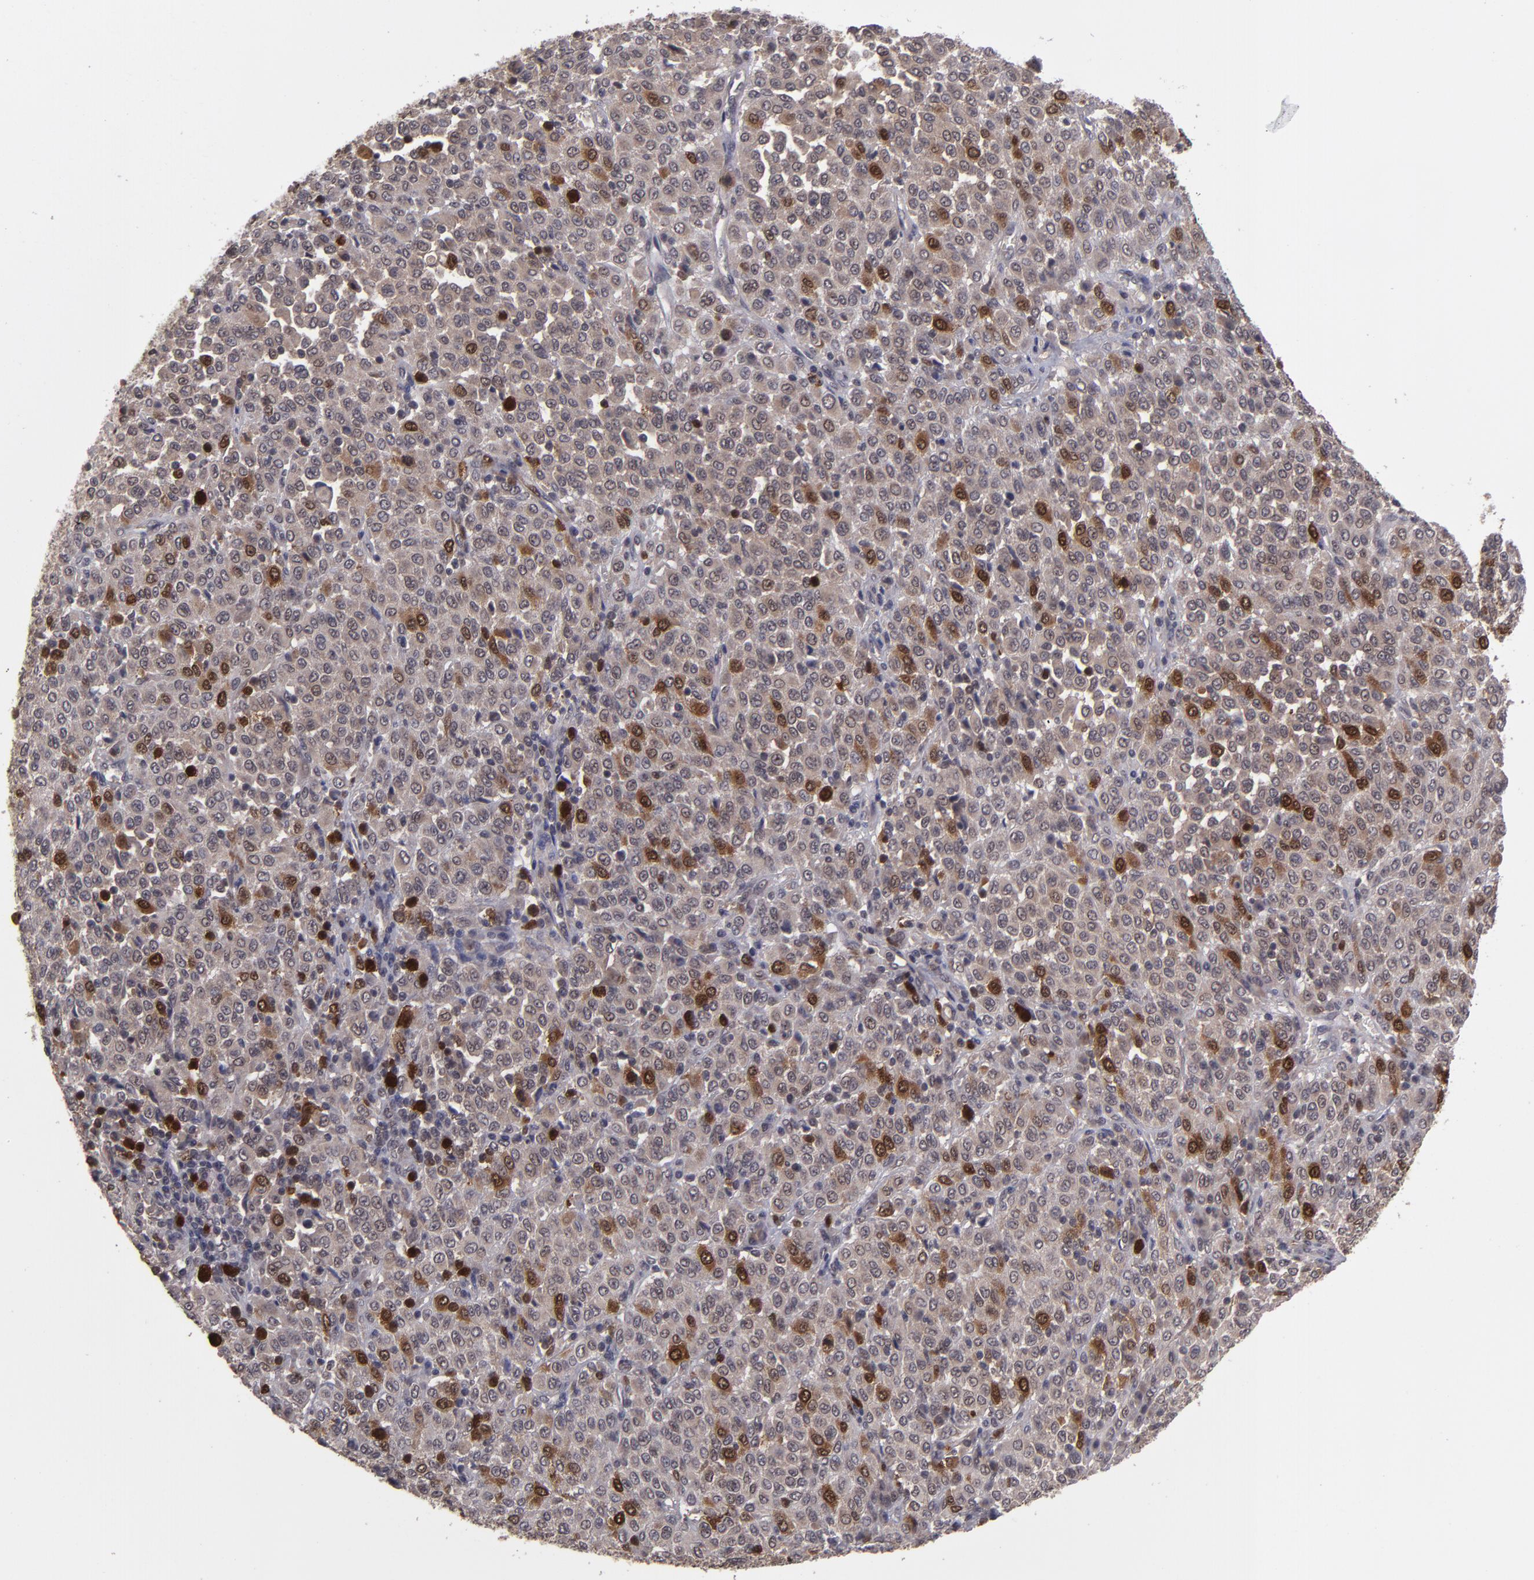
{"staining": {"intensity": "moderate", "quantity": "25%-75%", "location": "cytoplasmic/membranous"}, "tissue": "melanoma", "cell_type": "Tumor cells", "image_type": "cancer", "snomed": [{"axis": "morphology", "description": "Malignant melanoma, Metastatic site"}, {"axis": "topography", "description": "Pancreas"}], "caption": "A brown stain highlights moderate cytoplasmic/membranous expression of a protein in human melanoma tumor cells.", "gene": "TYMS", "patient": {"sex": "female", "age": 30}}